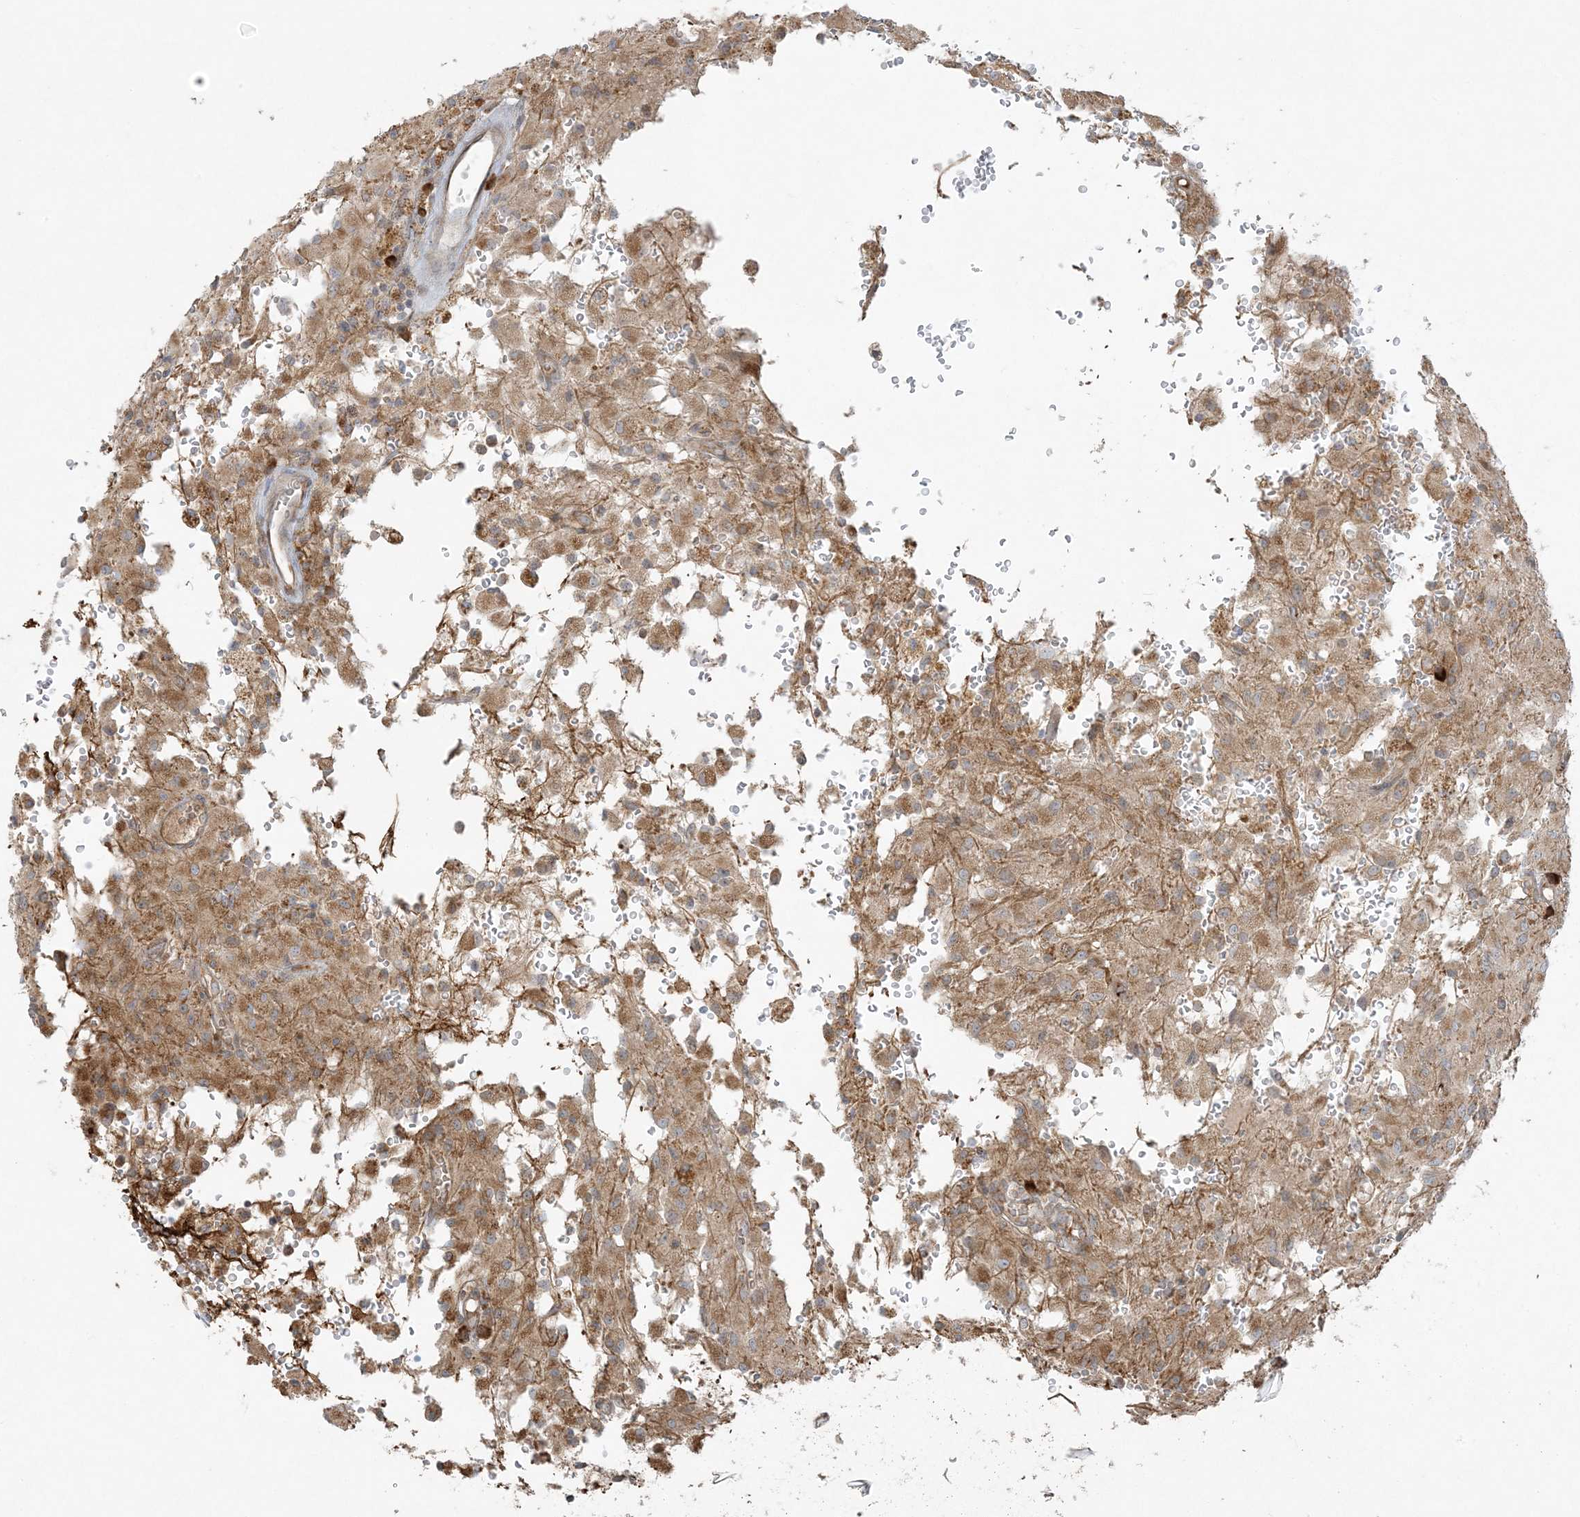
{"staining": {"intensity": "moderate", "quantity": ">75%", "location": "cytoplasmic/membranous"}, "tissue": "glioma", "cell_type": "Tumor cells", "image_type": "cancer", "snomed": [{"axis": "morphology", "description": "Glioma, malignant, High grade"}, {"axis": "topography", "description": "Brain"}], "caption": "This micrograph demonstrates IHC staining of glioma, with medium moderate cytoplasmic/membranous staining in about >75% of tumor cells.", "gene": "ZNF263", "patient": {"sex": "female", "age": 59}}